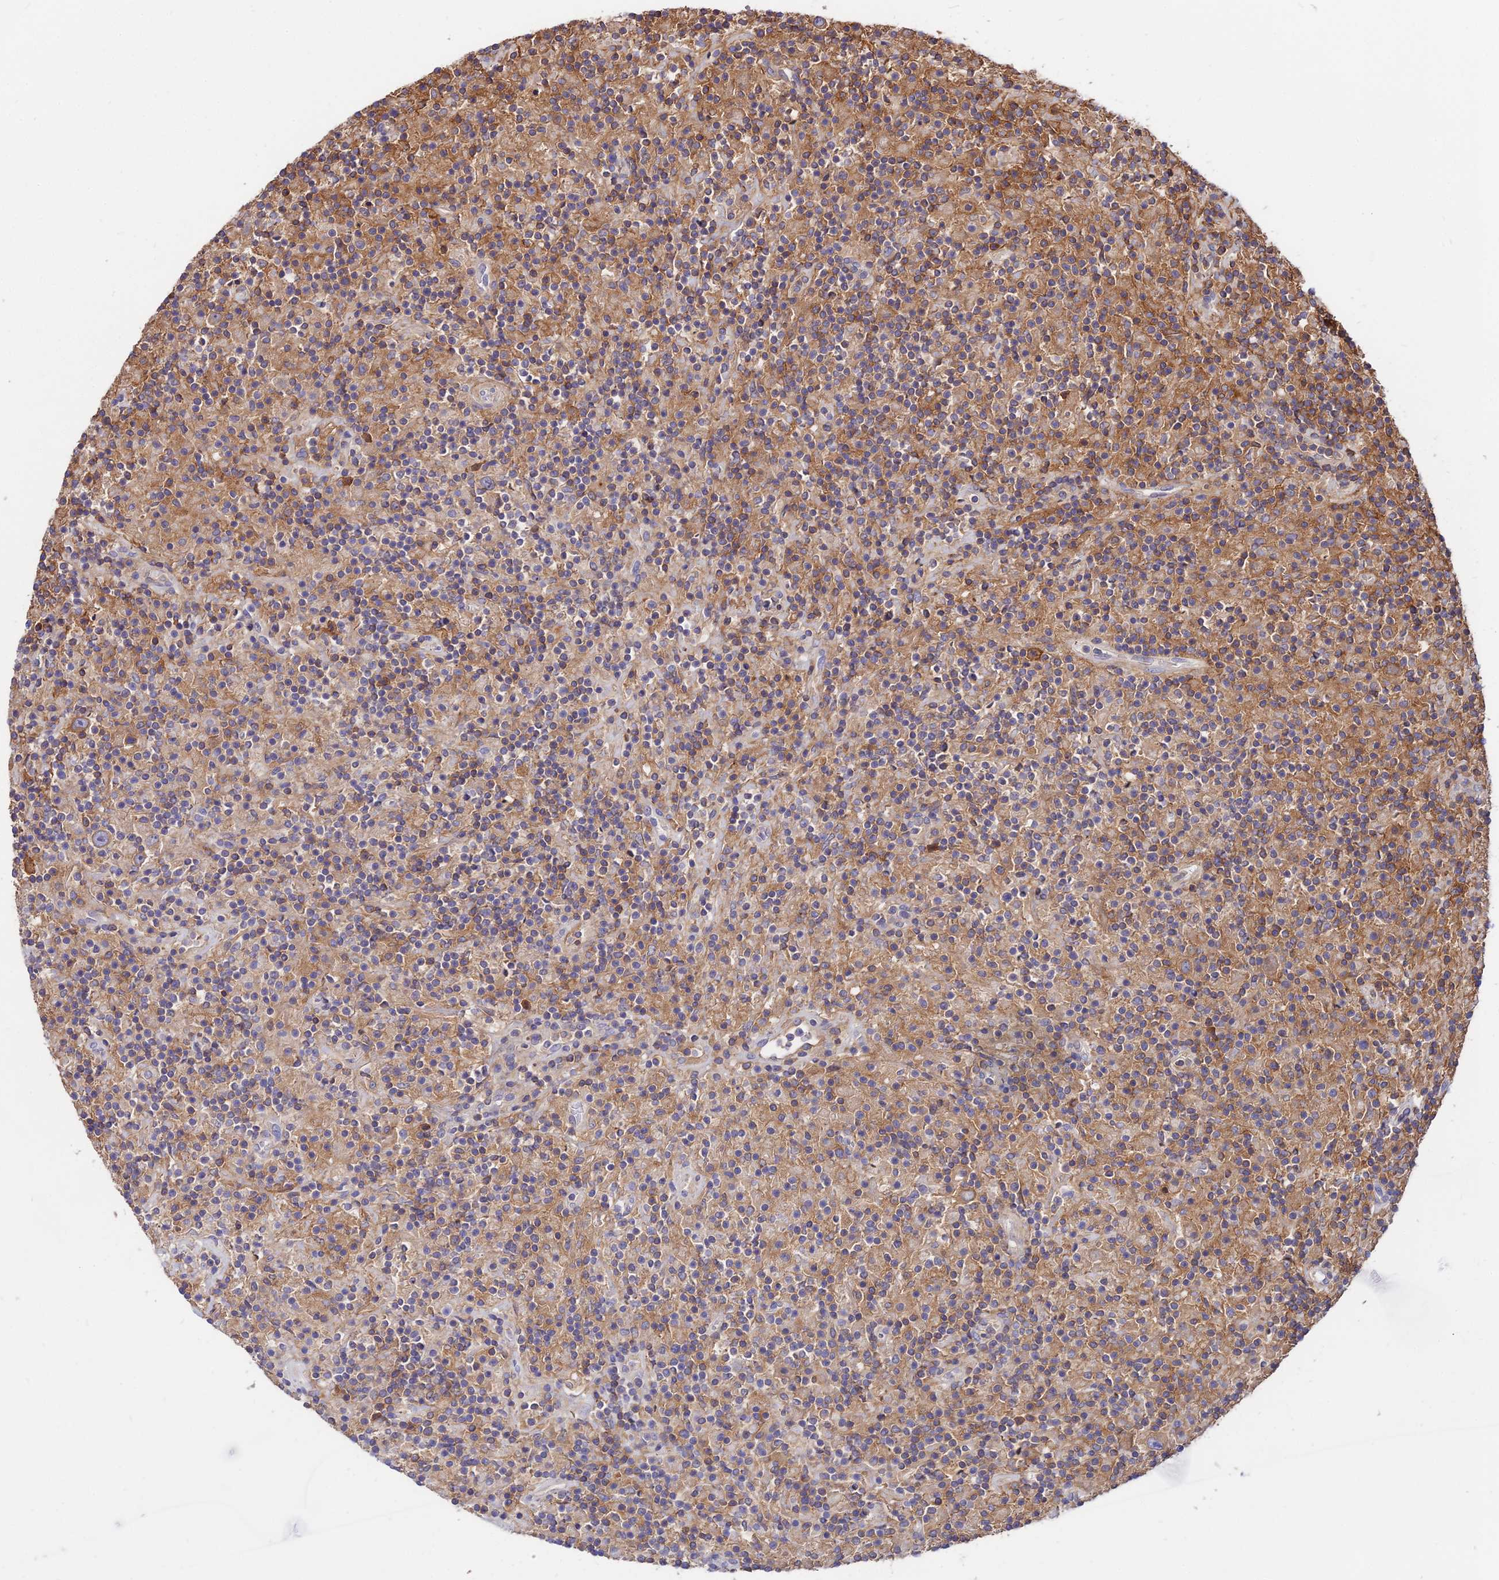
{"staining": {"intensity": "moderate", "quantity": ">75%", "location": "cytoplasmic/membranous"}, "tissue": "lymphoma", "cell_type": "Tumor cells", "image_type": "cancer", "snomed": [{"axis": "morphology", "description": "Hodgkin's disease, NOS"}, {"axis": "topography", "description": "Lymph node"}], "caption": "IHC histopathology image of neoplastic tissue: human Hodgkin's disease stained using immunohistochemistry (IHC) displays medium levels of moderate protein expression localized specifically in the cytoplasmic/membranous of tumor cells, appearing as a cytoplasmic/membranous brown color.", "gene": "PYM1", "patient": {"sex": "male", "age": 70}}